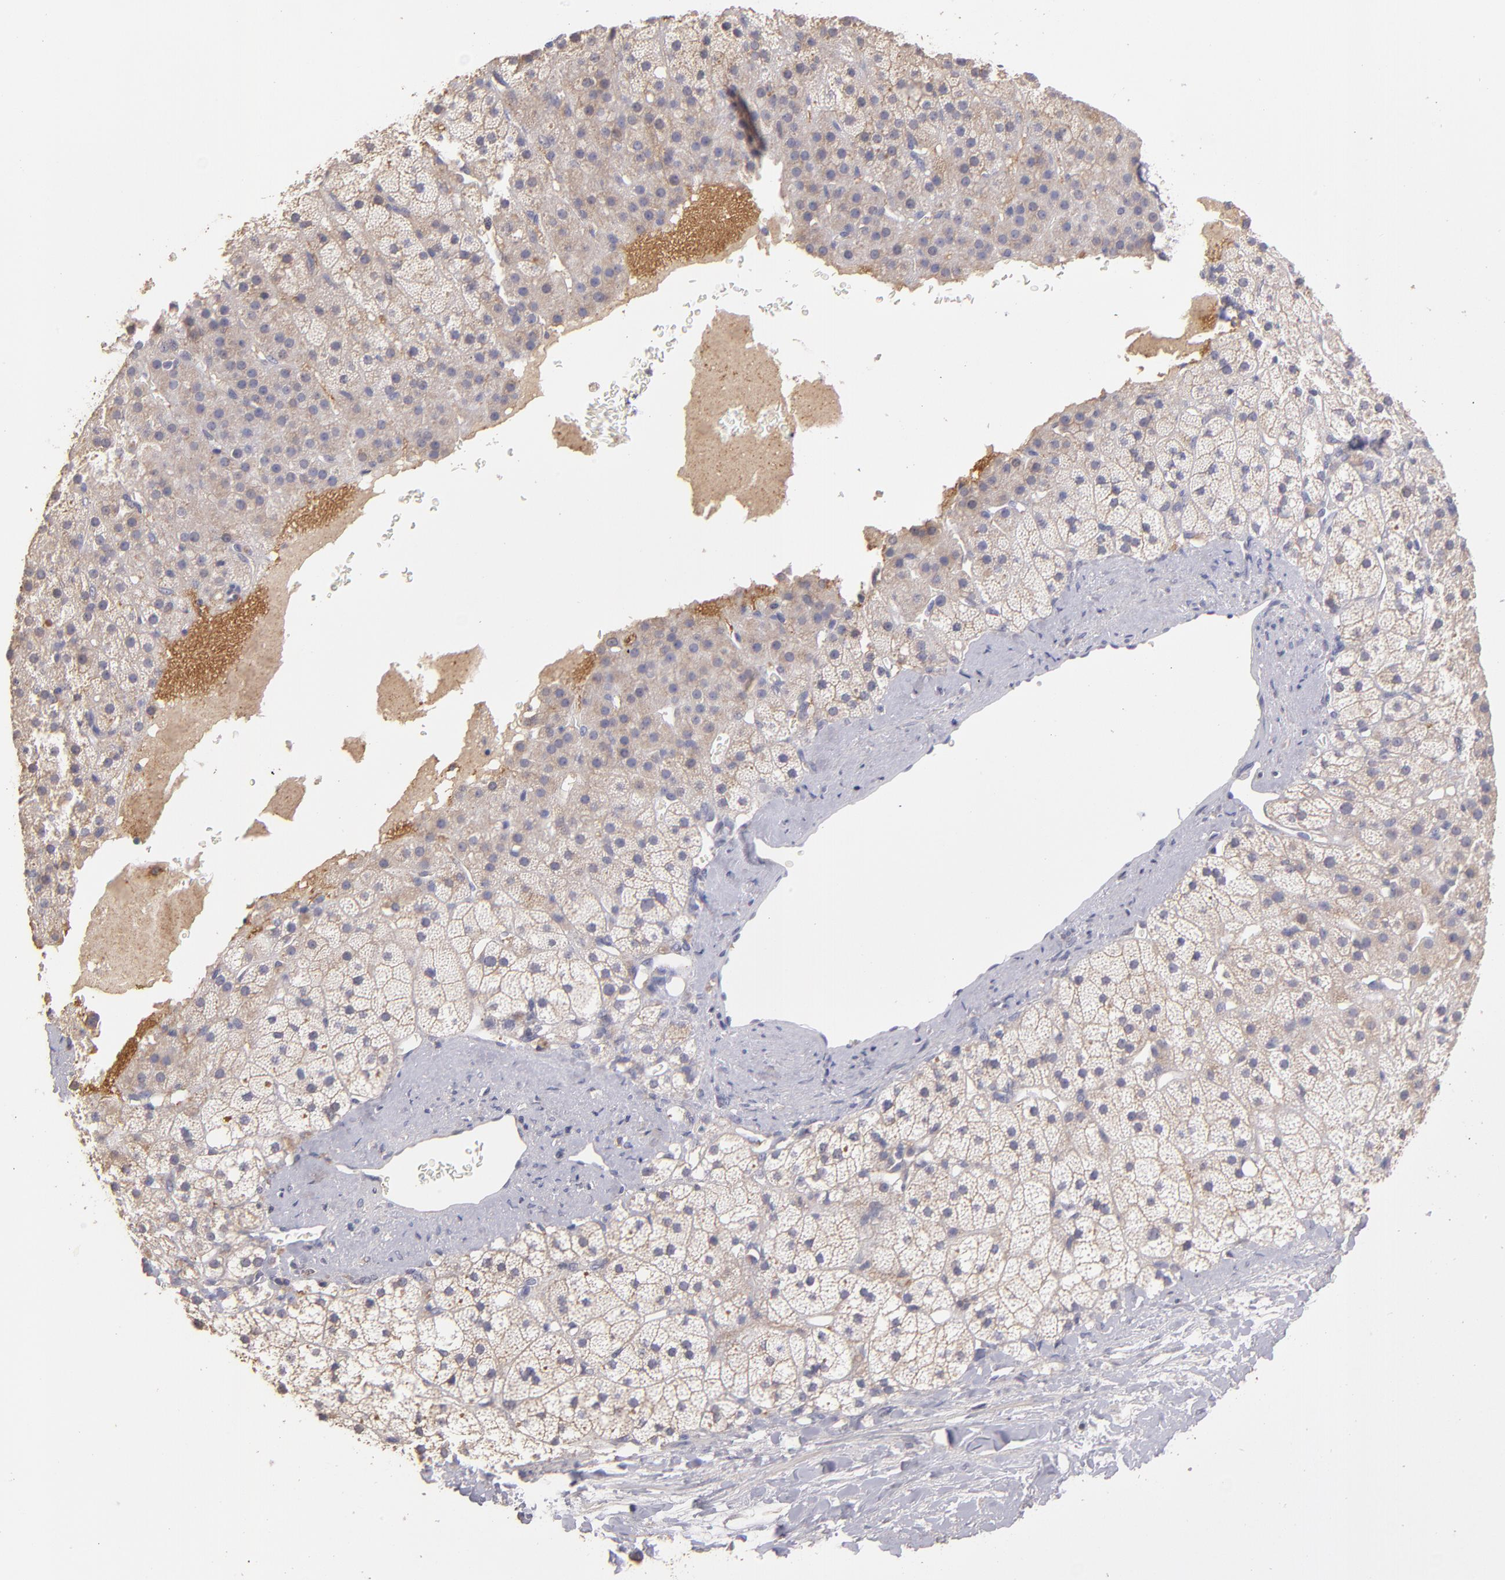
{"staining": {"intensity": "weak", "quantity": "25%-75%", "location": "cytoplasmic/membranous"}, "tissue": "adrenal gland", "cell_type": "Glandular cells", "image_type": "normal", "snomed": [{"axis": "morphology", "description": "Normal tissue, NOS"}, {"axis": "topography", "description": "Adrenal gland"}], "caption": "Immunohistochemical staining of unremarkable adrenal gland shows weak cytoplasmic/membranous protein staining in approximately 25%-75% of glandular cells.", "gene": "GNAZ", "patient": {"sex": "male", "age": 35}}